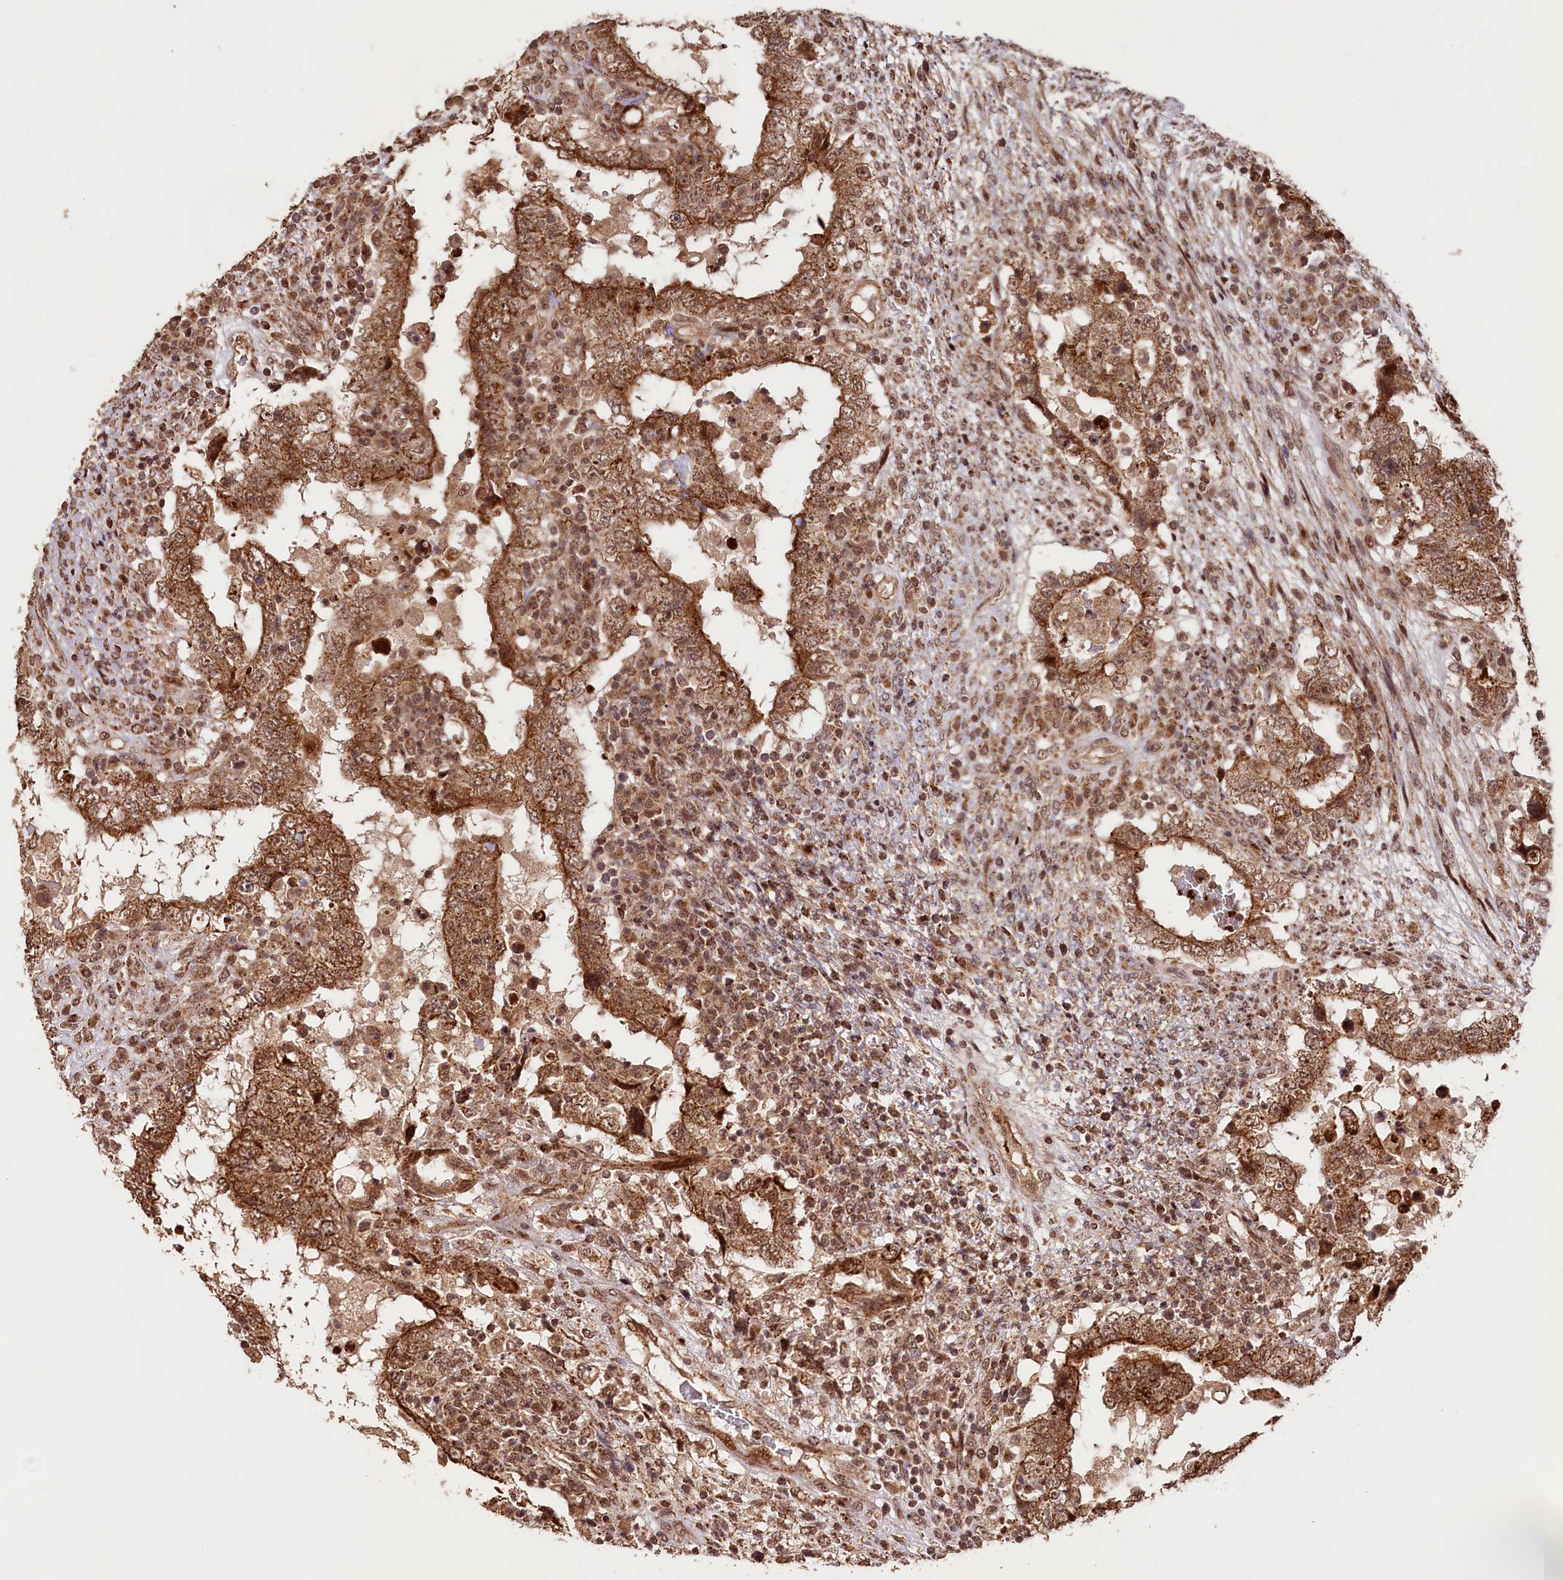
{"staining": {"intensity": "moderate", "quantity": ">75%", "location": "cytoplasmic/membranous,nuclear"}, "tissue": "testis cancer", "cell_type": "Tumor cells", "image_type": "cancer", "snomed": [{"axis": "morphology", "description": "Carcinoma, Embryonal, NOS"}, {"axis": "topography", "description": "Testis"}], "caption": "High-magnification brightfield microscopy of testis embryonal carcinoma stained with DAB (3,3'-diaminobenzidine) (brown) and counterstained with hematoxylin (blue). tumor cells exhibit moderate cytoplasmic/membranous and nuclear expression is present in approximately>75% of cells. (DAB (3,3'-diaminobenzidine) IHC, brown staining for protein, blue staining for nuclei).", "gene": "SHPRH", "patient": {"sex": "male", "age": 26}}